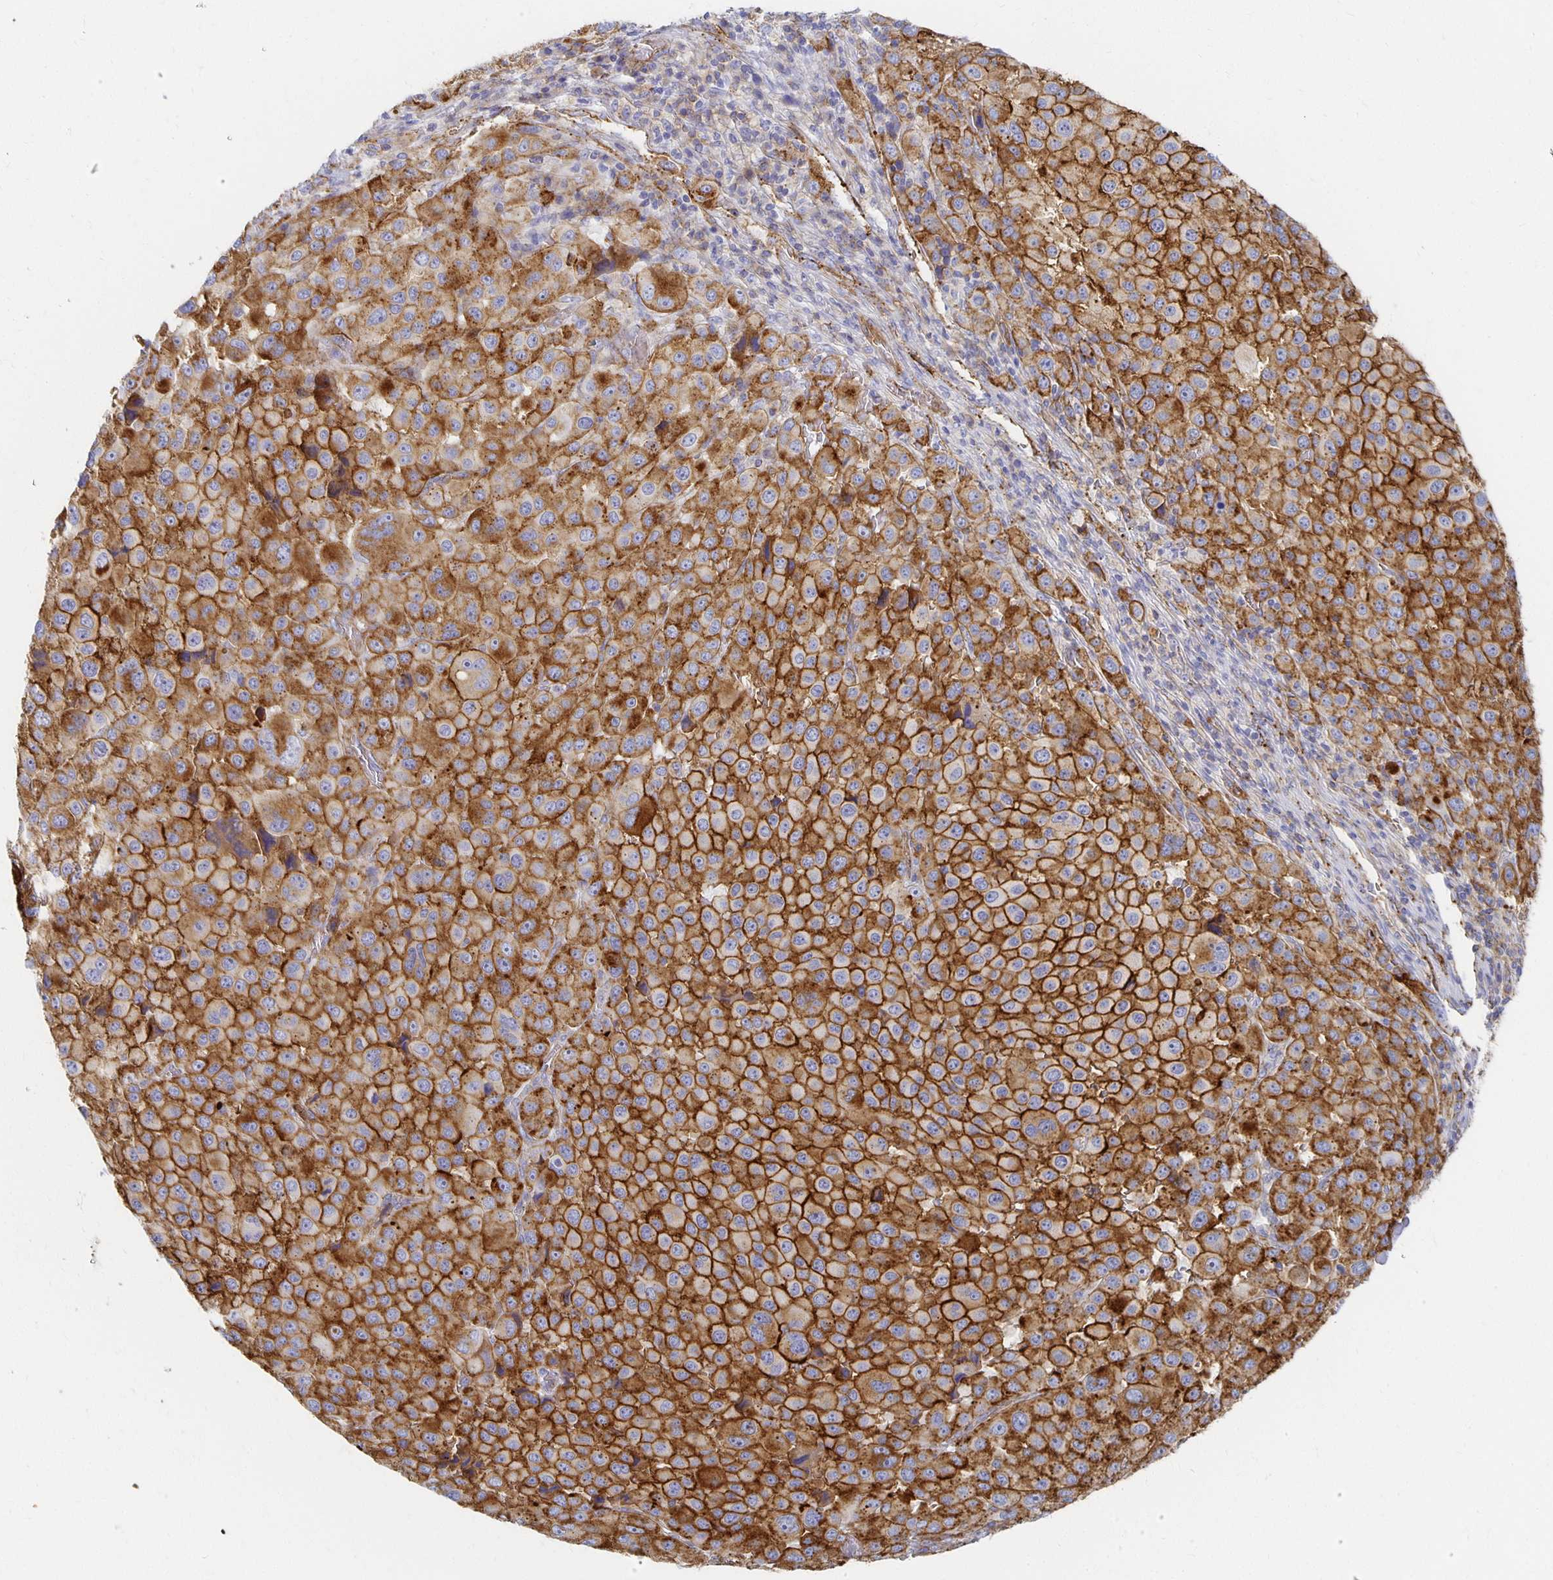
{"staining": {"intensity": "strong", "quantity": ">75%", "location": "cytoplasmic/membranous"}, "tissue": "melanoma", "cell_type": "Tumor cells", "image_type": "cancer", "snomed": [{"axis": "morphology", "description": "Malignant melanoma, Metastatic site"}, {"axis": "topography", "description": "Lymph node"}], "caption": "This histopathology image shows melanoma stained with immunohistochemistry (IHC) to label a protein in brown. The cytoplasmic/membranous of tumor cells show strong positivity for the protein. Nuclei are counter-stained blue.", "gene": "TAAR1", "patient": {"sex": "female", "age": 65}}